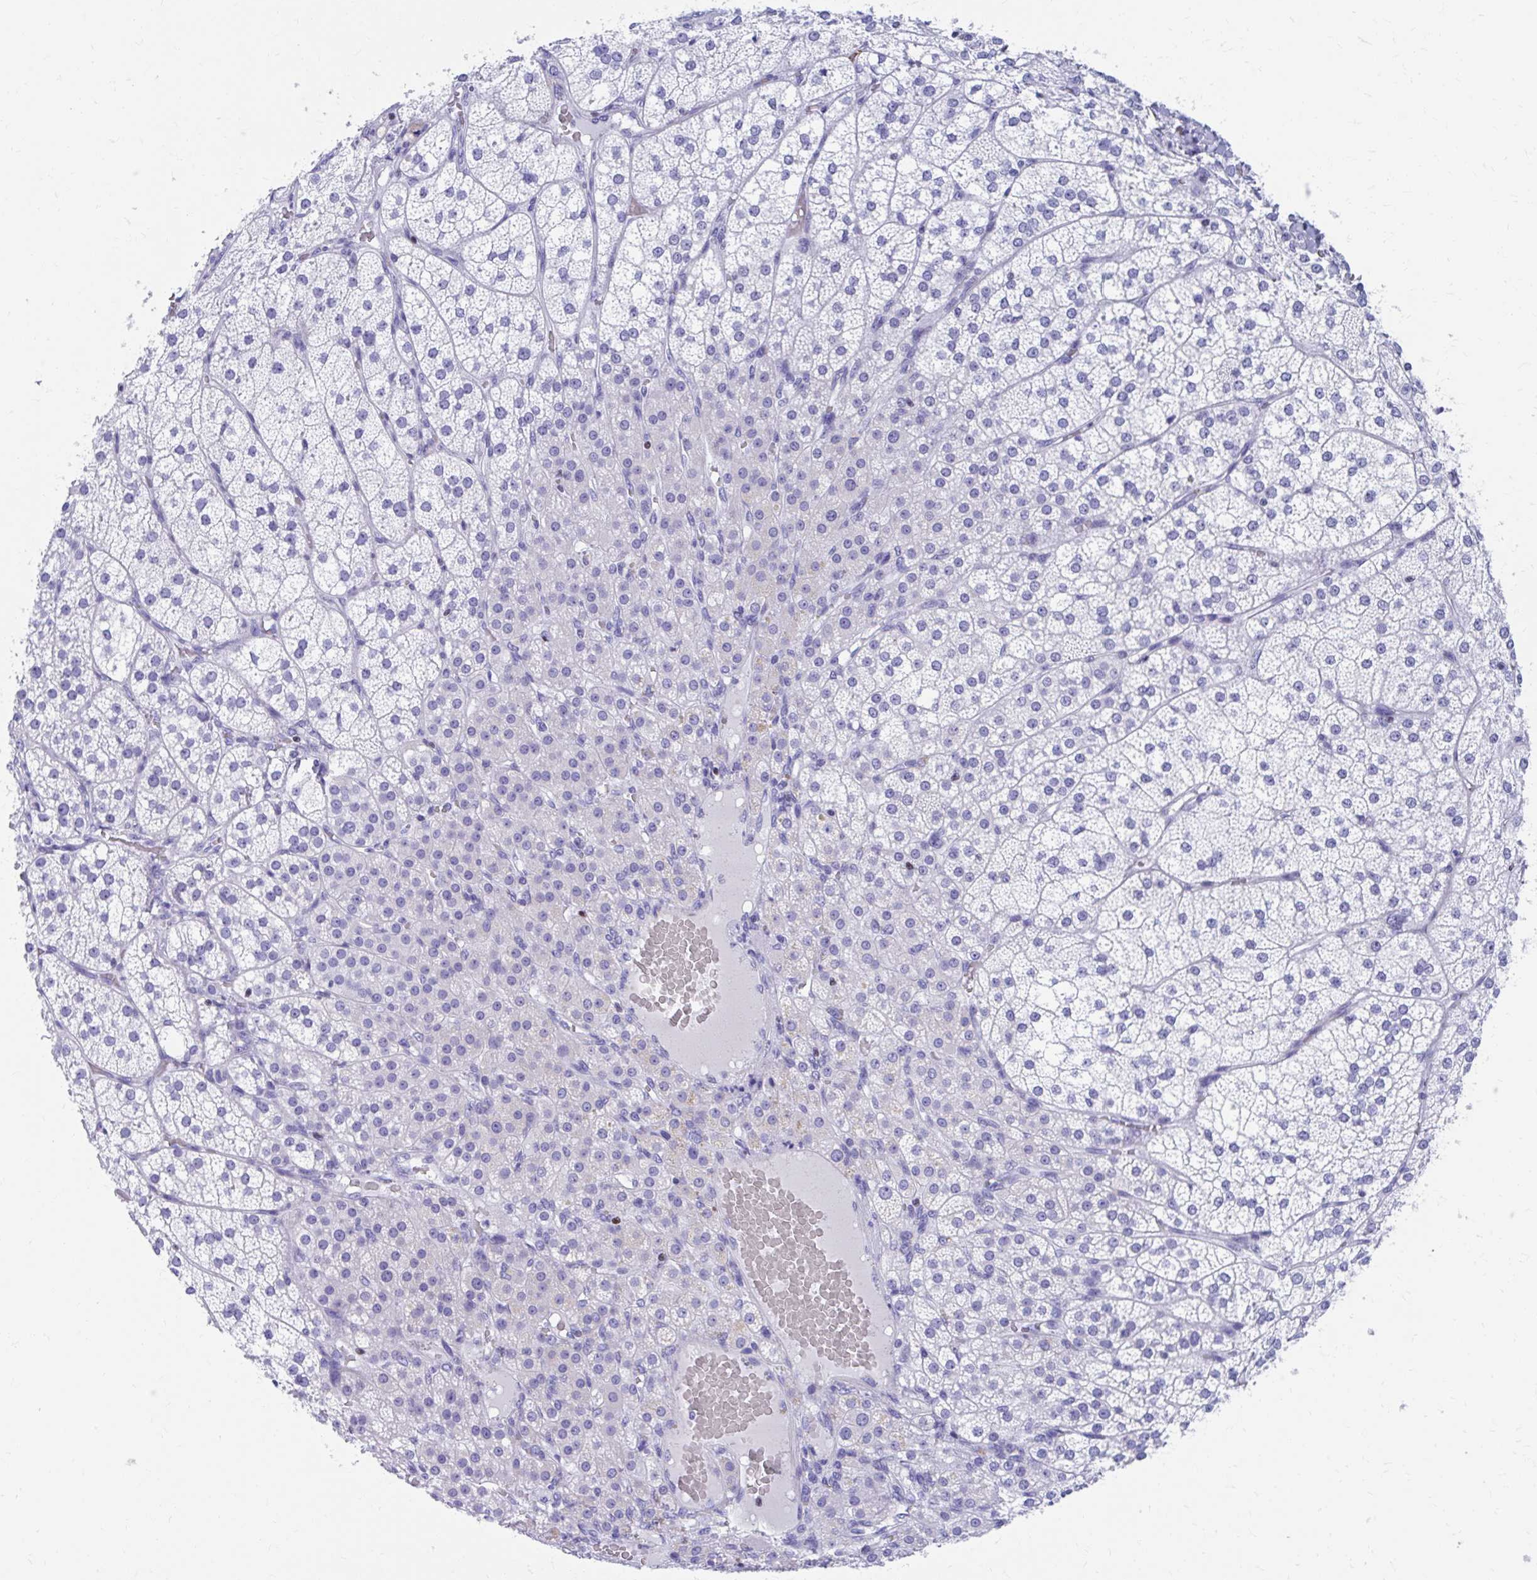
{"staining": {"intensity": "negative", "quantity": "none", "location": "none"}, "tissue": "adrenal gland", "cell_type": "Glandular cells", "image_type": "normal", "snomed": [{"axis": "morphology", "description": "Normal tissue, NOS"}, {"axis": "topography", "description": "Adrenal gland"}], "caption": "Immunohistochemistry (IHC) of unremarkable adrenal gland demonstrates no expression in glandular cells.", "gene": "RUNX3", "patient": {"sex": "female", "age": 60}}